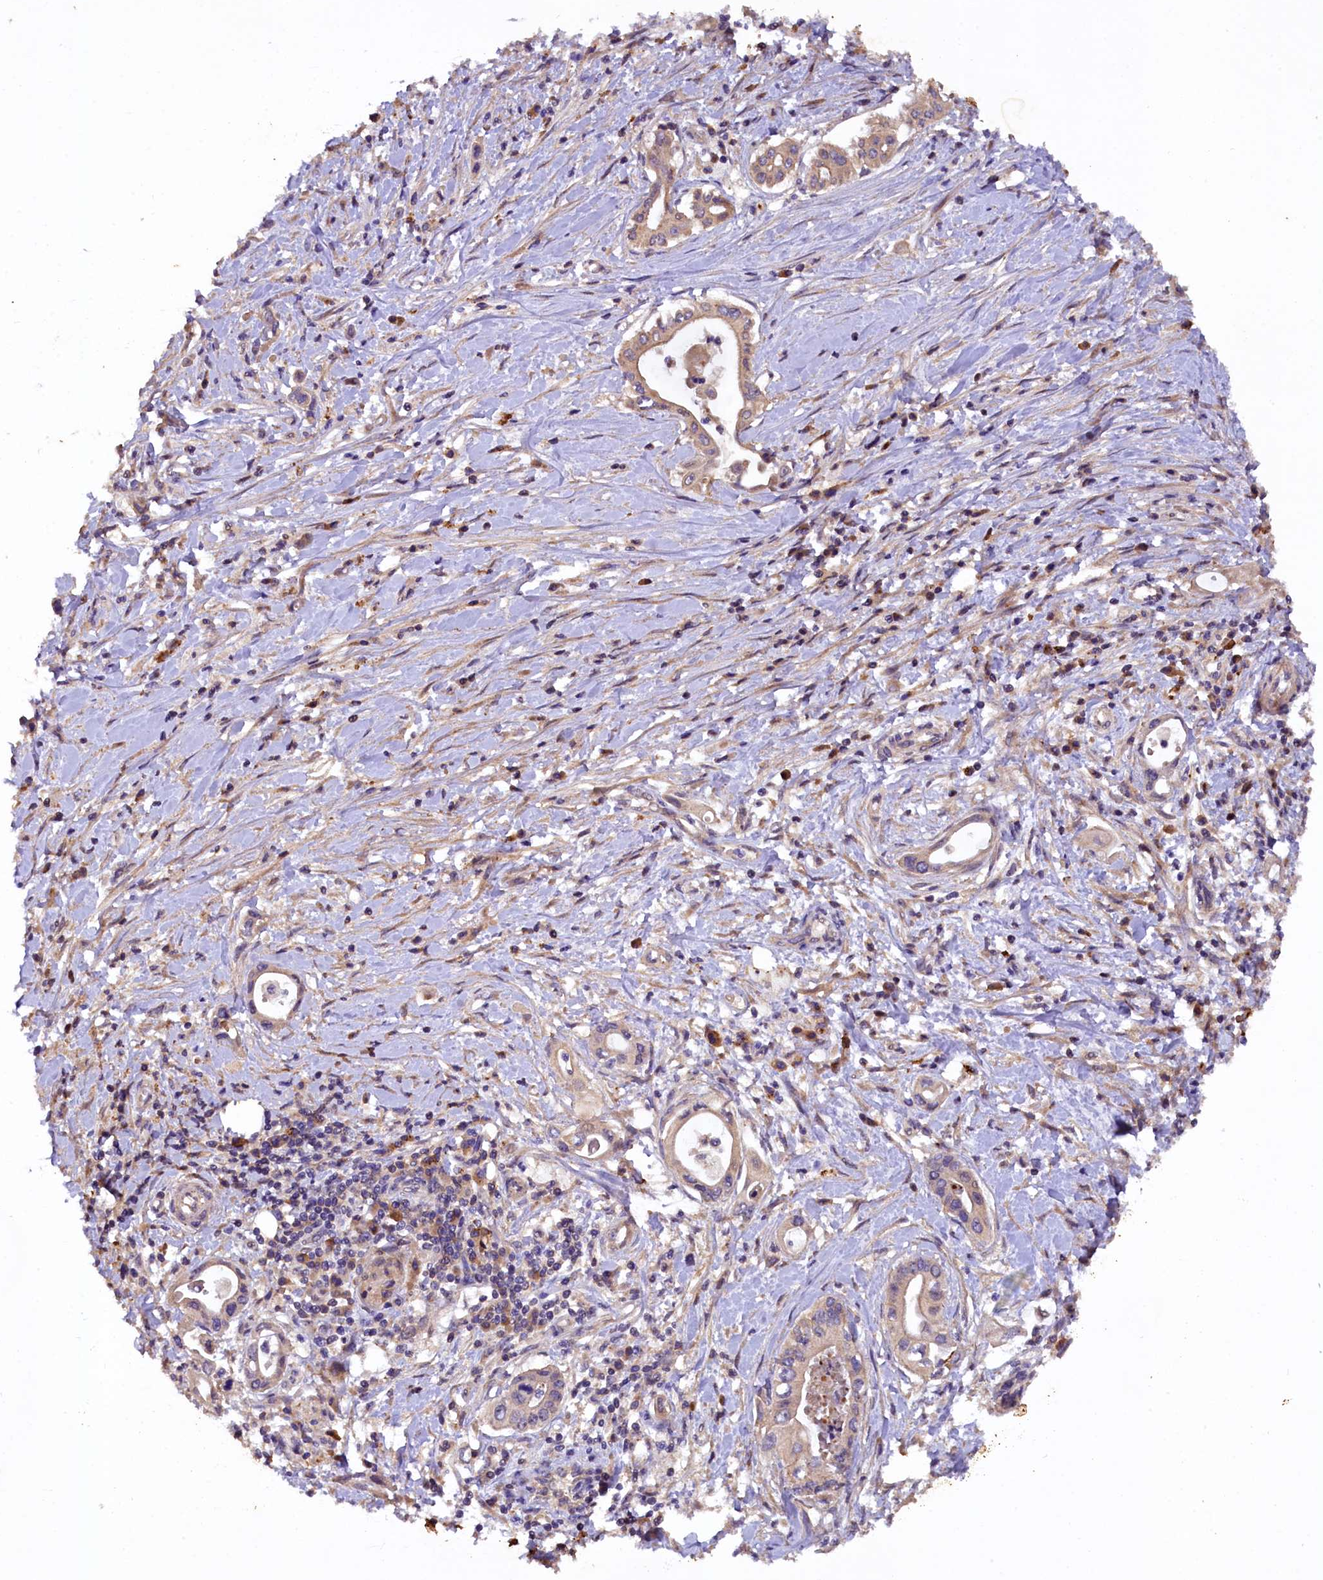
{"staining": {"intensity": "weak", "quantity": ">75%", "location": "cytoplasmic/membranous"}, "tissue": "pancreatic cancer", "cell_type": "Tumor cells", "image_type": "cancer", "snomed": [{"axis": "morphology", "description": "Adenocarcinoma, NOS"}, {"axis": "topography", "description": "Pancreas"}], "caption": "IHC image of neoplastic tissue: human pancreatic cancer (adenocarcinoma) stained using IHC demonstrates low levels of weak protein expression localized specifically in the cytoplasmic/membranous of tumor cells, appearing as a cytoplasmic/membranous brown color.", "gene": "PLXNB1", "patient": {"sex": "female", "age": 66}}